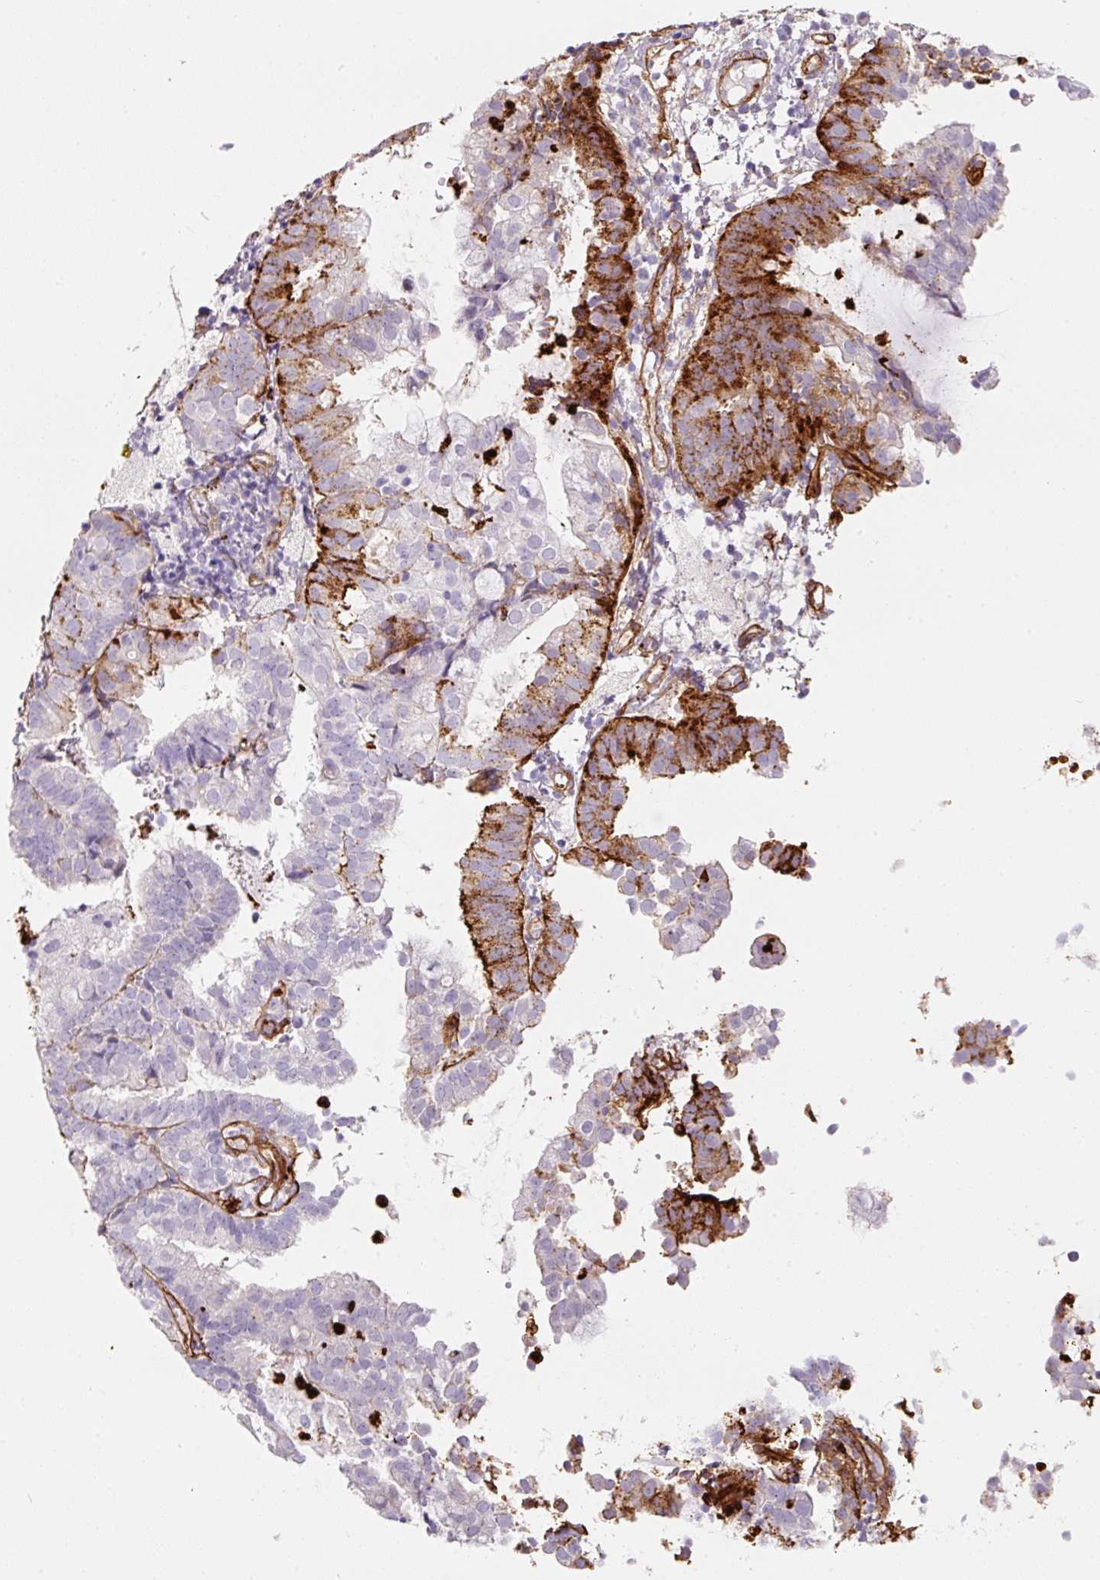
{"staining": {"intensity": "strong", "quantity": "<25%", "location": "cytoplasmic/membranous"}, "tissue": "endometrial cancer", "cell_type": "Tumor cells", "image_type": "cancer", "snomed": [{"axis": "morphology", "description": "Adenocarcinoma, NOS"}, {"axis": "topography", "description": "Endometrium"}], "caption": "Immunohistochemical staining of endometrial cancer shows medium levels of strong cytoplasmic/membranous protein positivity in about <25% of tumor cells.", "gene": "LOXL4", "patient": {"sex": "female", "age": 80}}